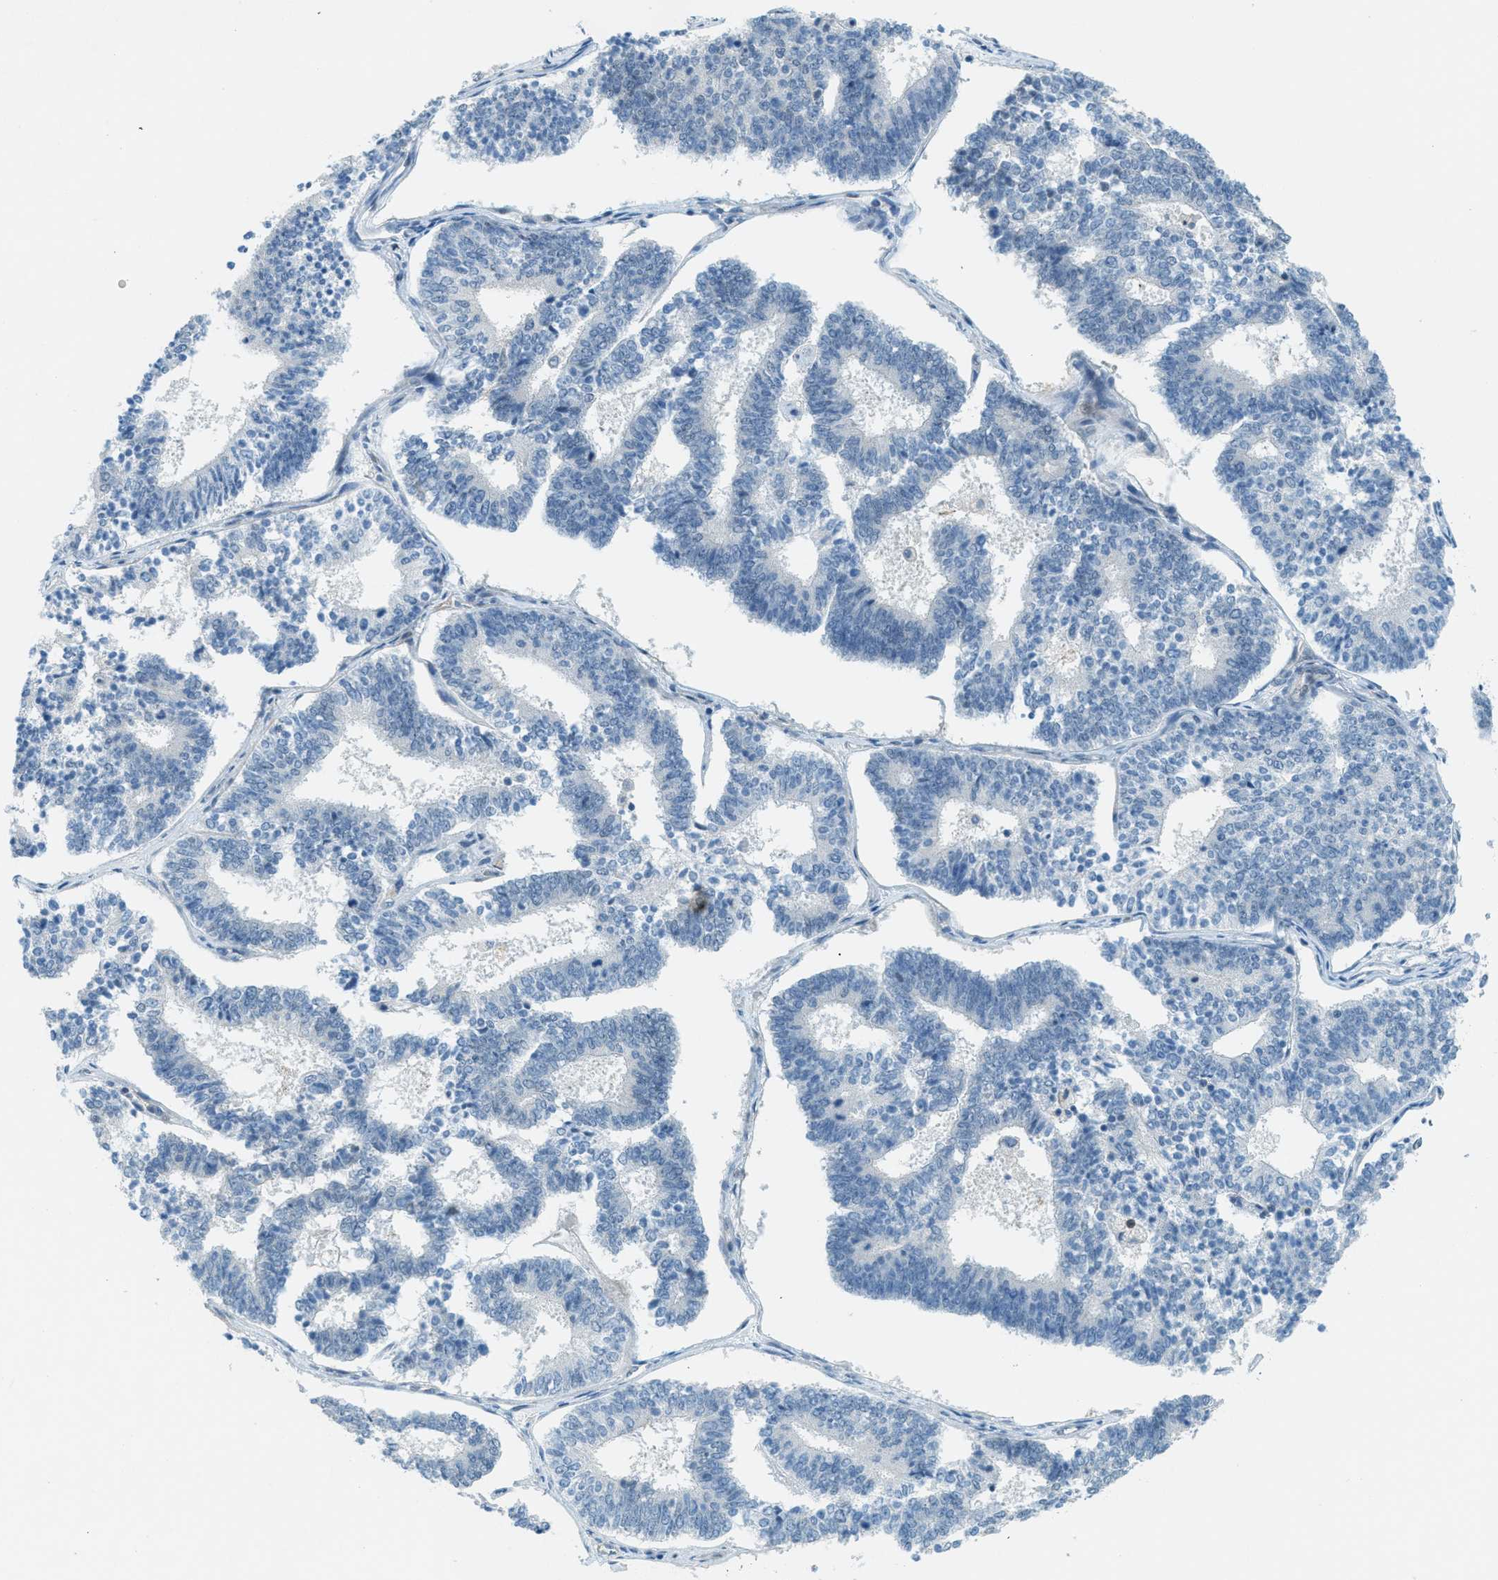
{"staining": {"intensity": "negative", "quantity": "none", "location": "none"}, "tissue": "endometrial cancer", "cell_type": "Tumor cells", "image_type": "cancer", "snomed": [{"axis": "morphology", "description": "Adenocarcinoma, NOS"}, {"axis": "topography", "description": "Endometrium"}], "caption": "Histopathology image shows no protein positivity in tumor cells of endometrial cancer tissue.", "gene": "FYN", "patient": {"sex": "female", "age": 70}}